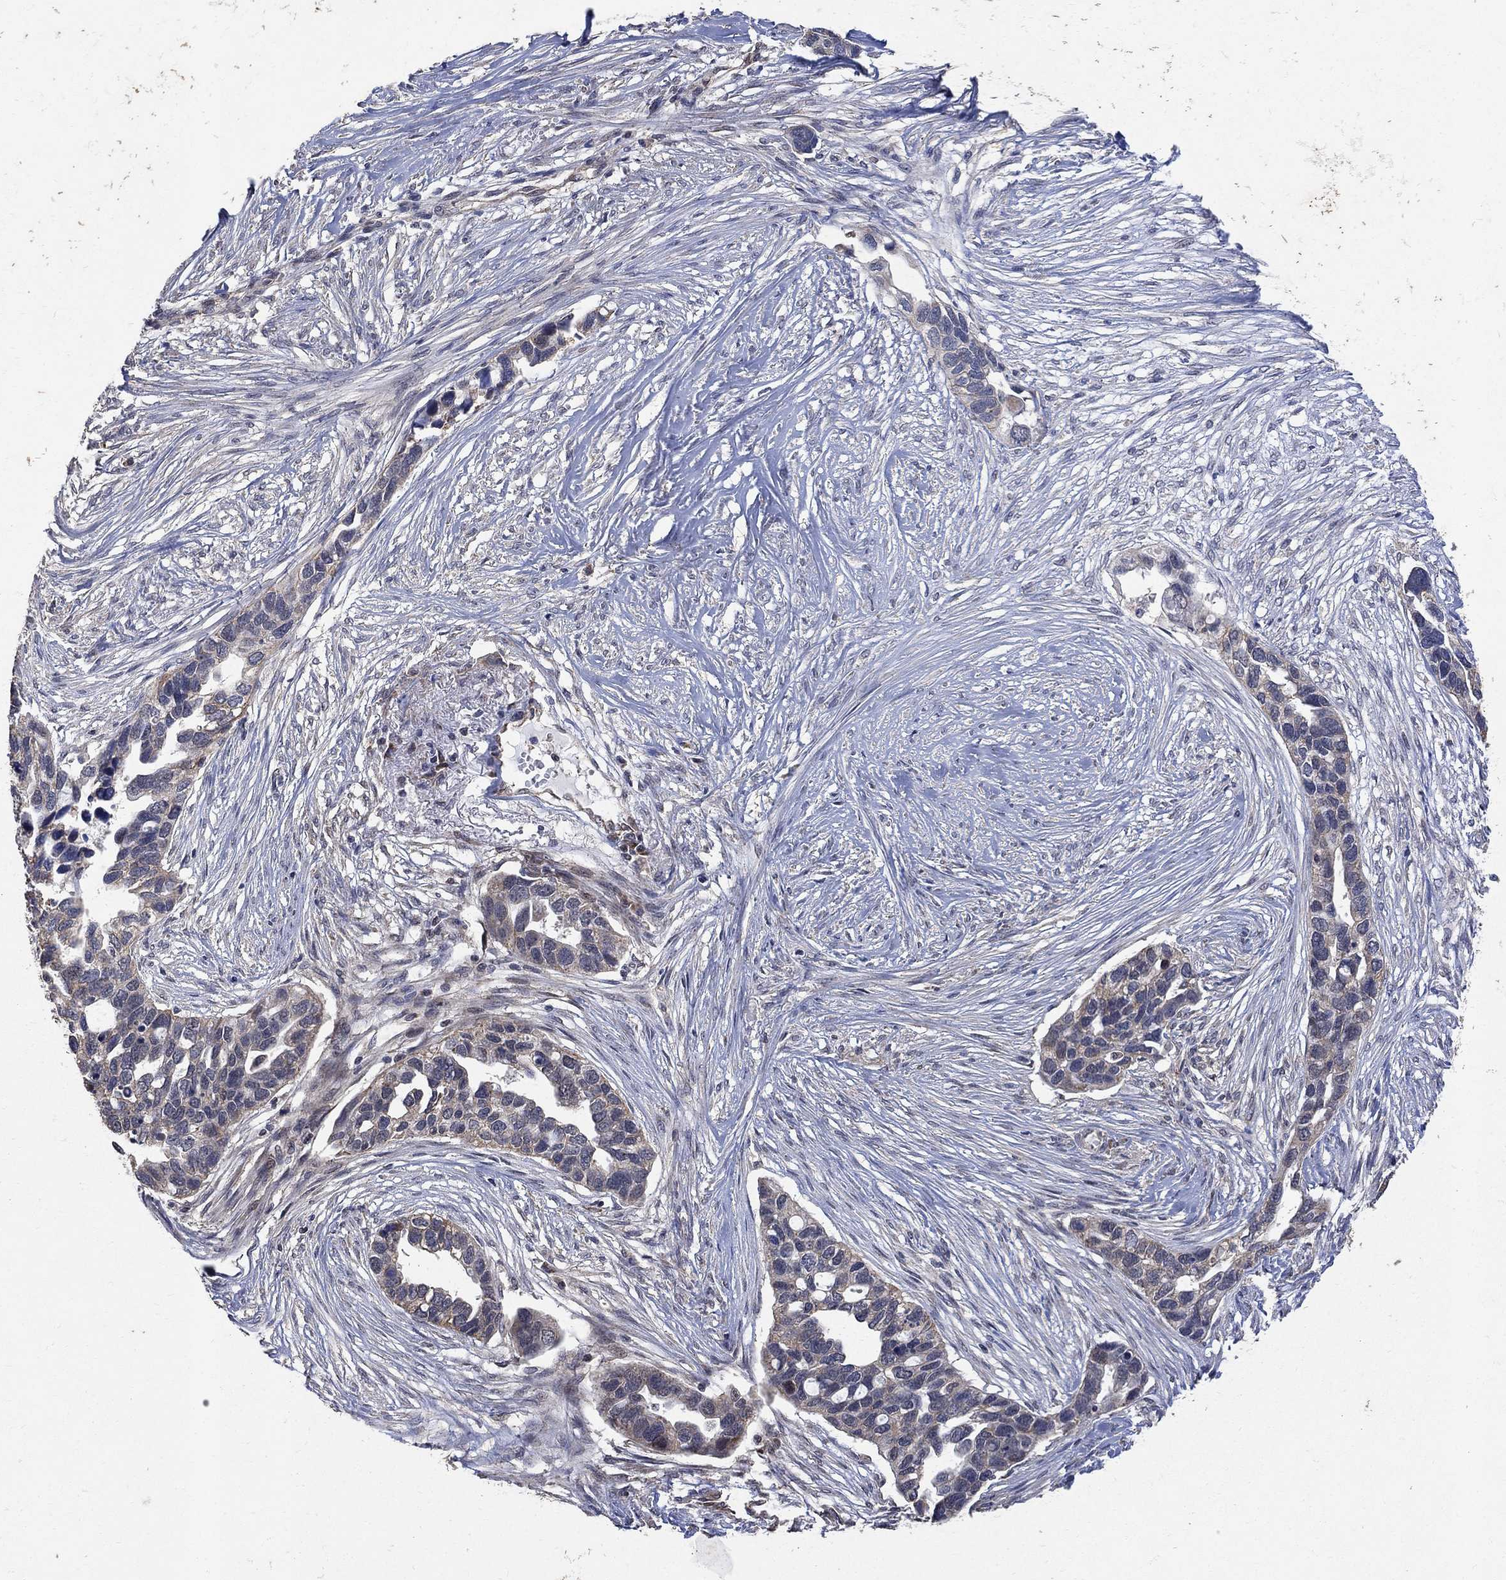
{"staining": {"intensity": "weak", "quantity": "<25%", "location": "cytoplasmic/membranous"}, "tissue": "ovarian cancer", "cell_type": "Tumor cells", "image_type": "cancer", "snomed": [{"axis": "morphology", "description": "Cystadenocarcinoma, serous, NOS"}, {"axis": "topography", "description": "Ovary"}], "caption": "High magnification brightfield microscopy of ovarian serous cystadenocarcinoma stained with DAB (brown) and counterstained with hematoxylin (blue): tumor cells show no significant expression.", "gene": "ANKRA2", "patient": {"sex": "female", "age": 54}}